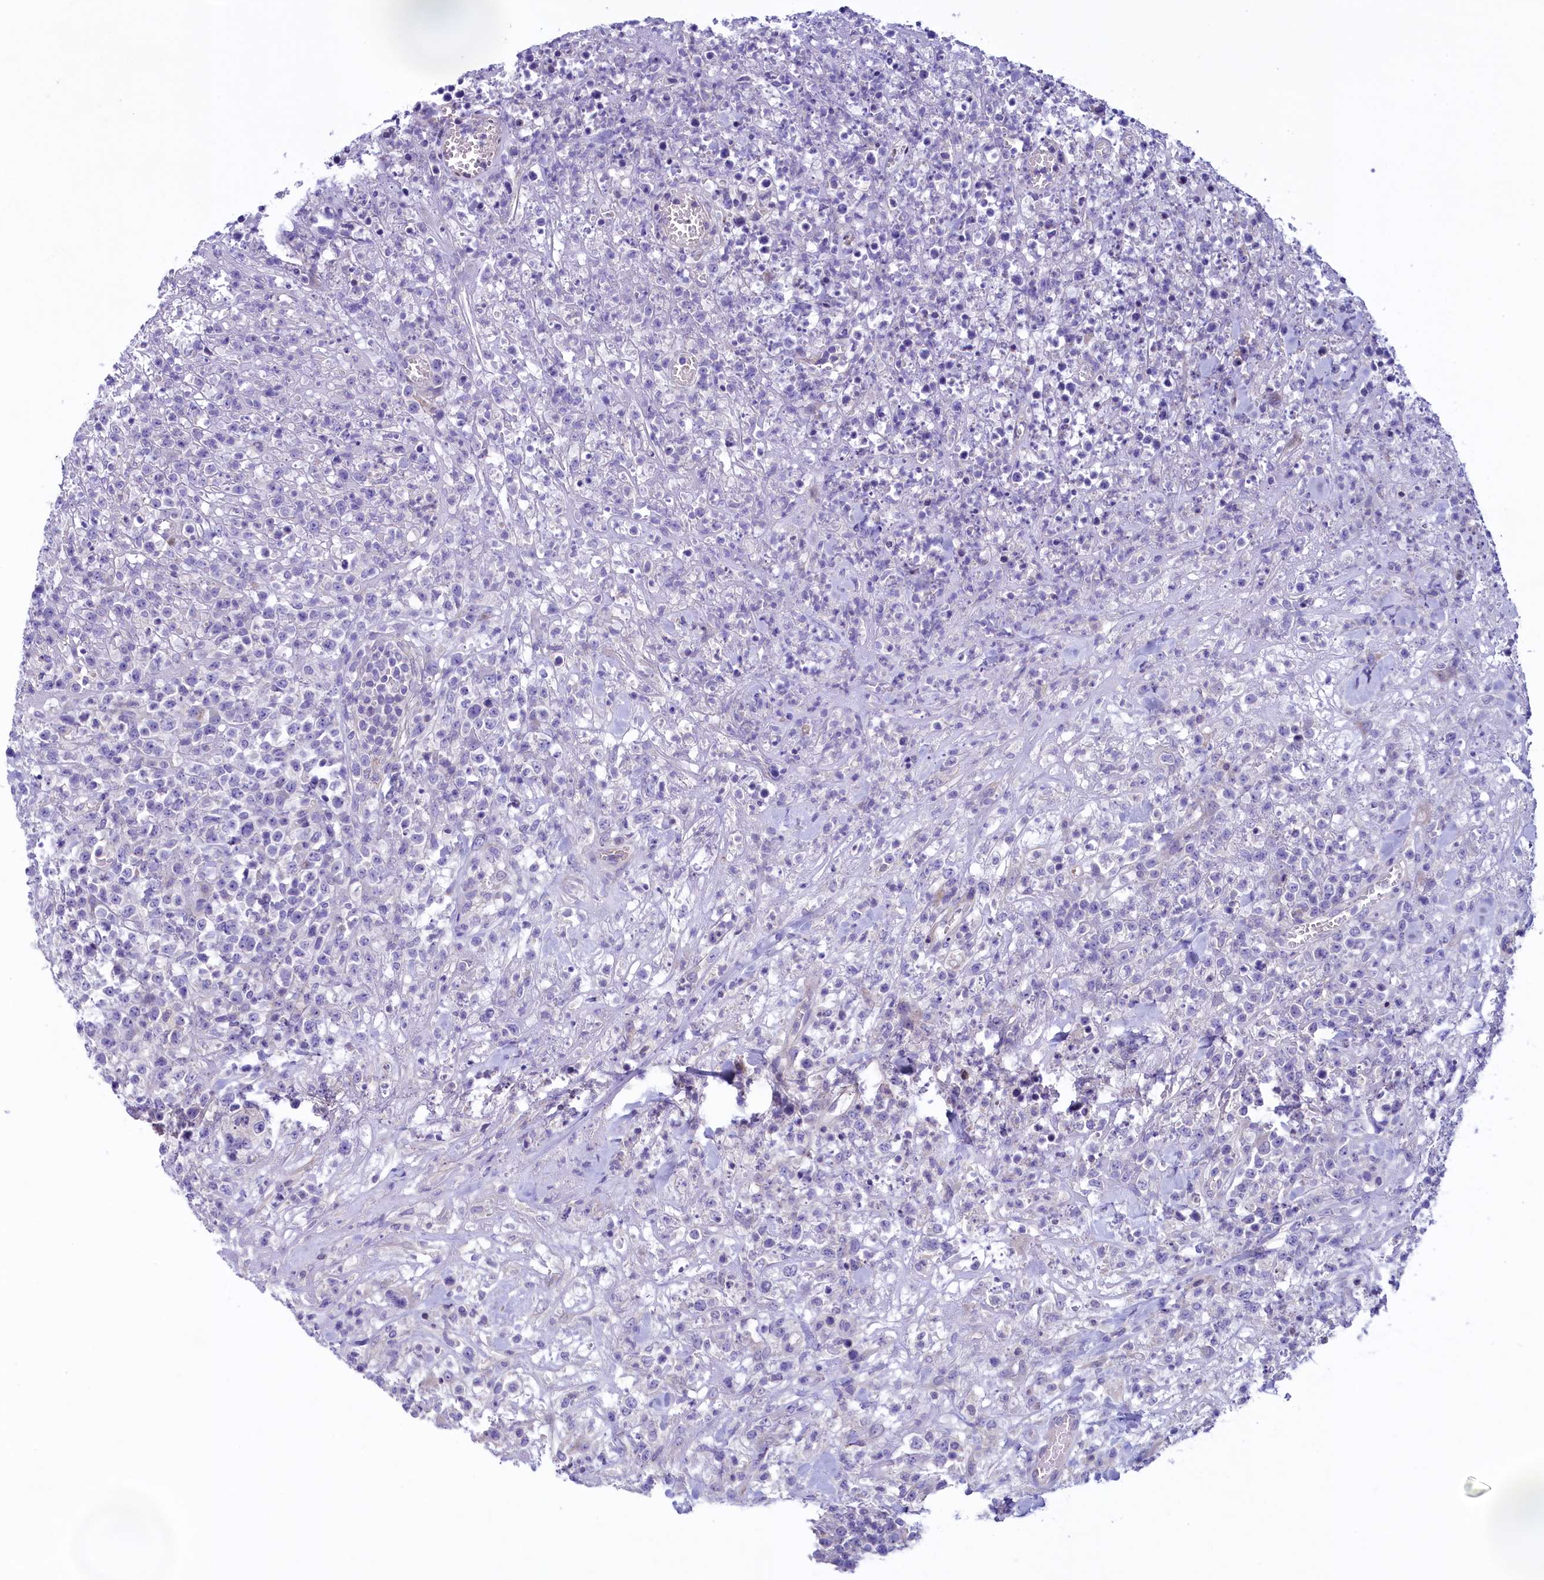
{"staining": {"intensity": "negative", "quantity": "none", "location": "none"}, "tissue": "lymphoma", "cell_type": "Tumor cells", "image_type": "cancer", "snomed": [{"axis": "morphology", "description": "Malignant lymphoma, non-Hodgkin's type, High grade"}, {"axis": "topography", "description": "Colon"}], "caption": "High power microscopy micrograph of an immunohistochemistry (IHC) histopathology image of lymphoma, revealing no significant staining in tumor cells. The staining was performed using DAB (3,3'-diaminobenzidine) to visualize the protein expression in brown, while the nuclei were stained in blue with hematoxylin (Magnification: 20x).", "gene": "KRBOX5", "patient": {"sex": "female", "age": 53}}